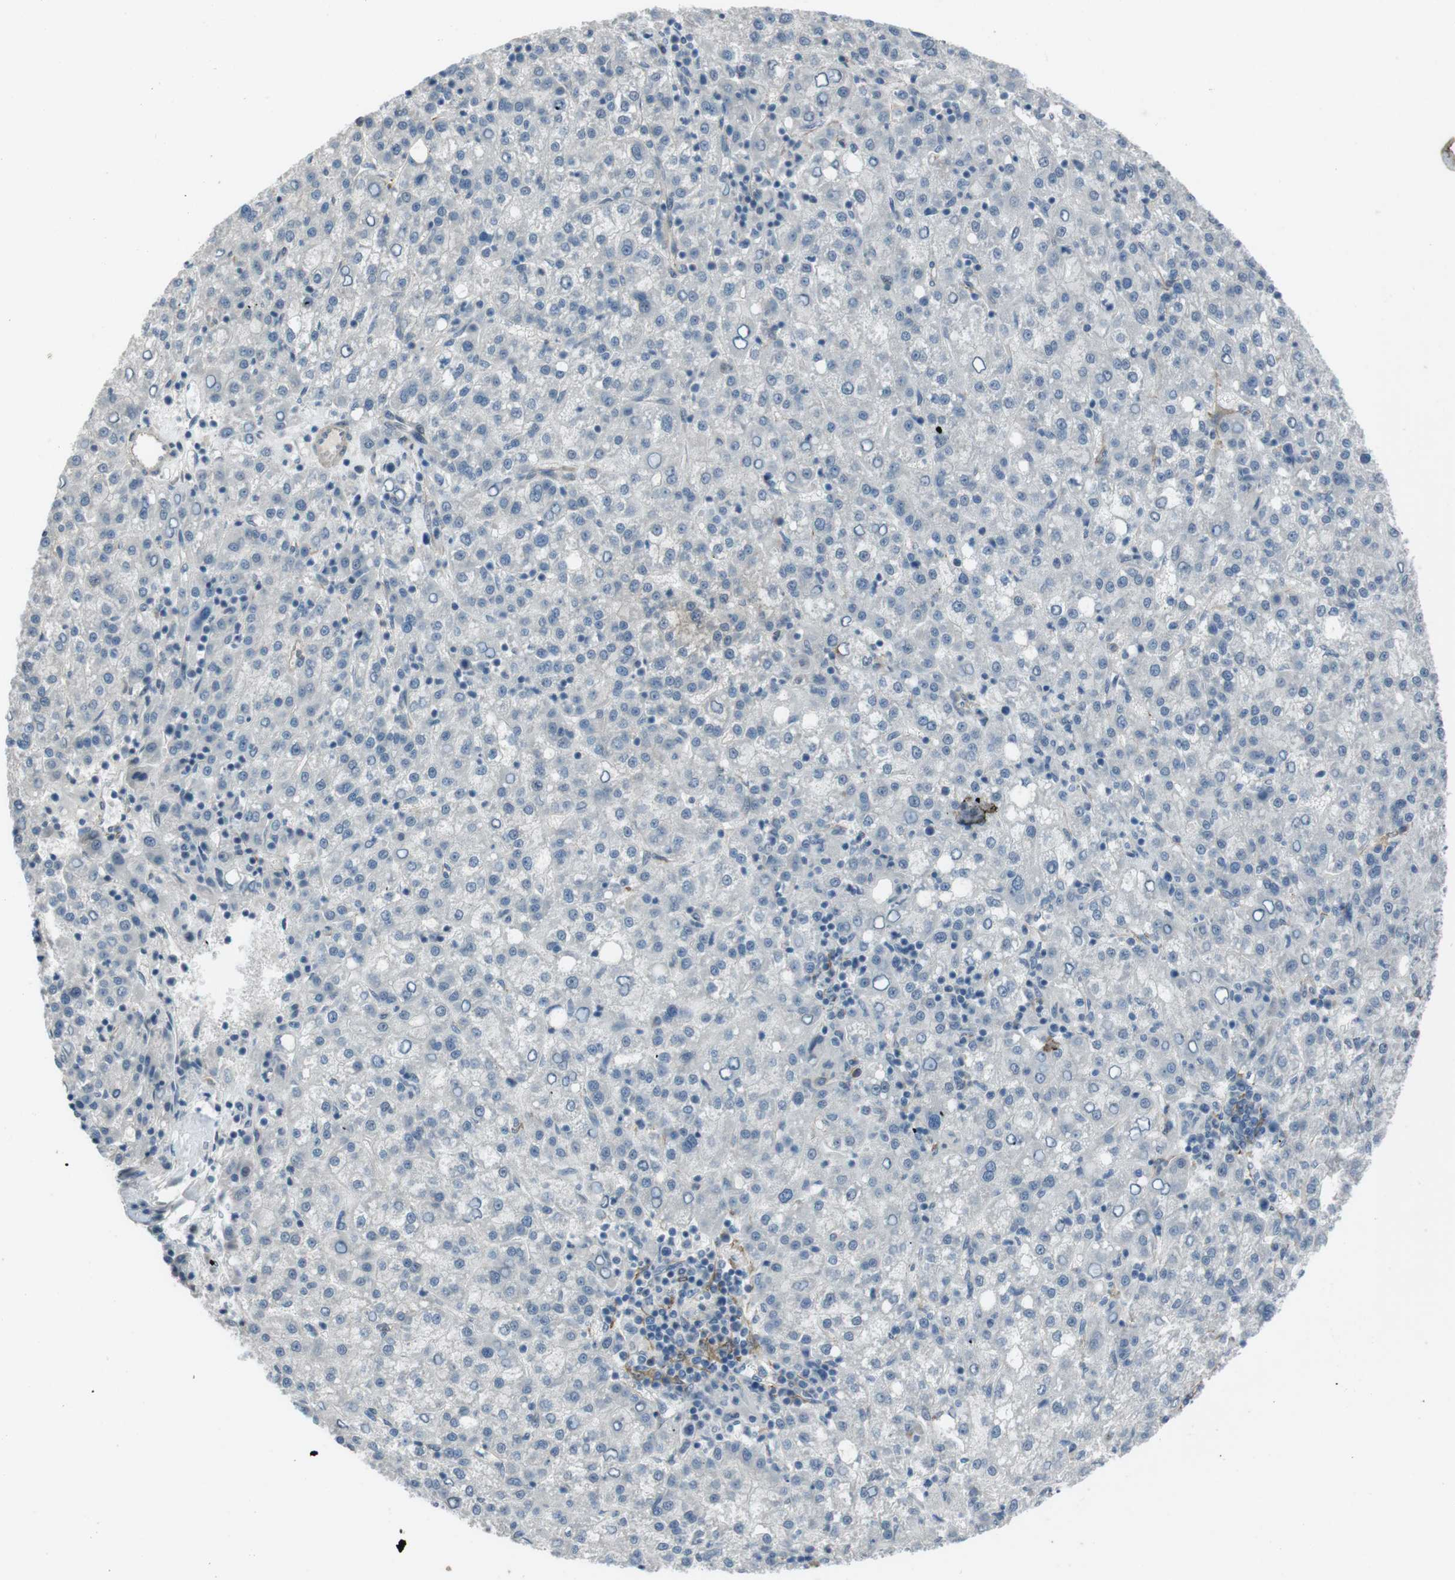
{"staining": {"intensity": "negative", "quantity": "none", "location": "none"}, "tissue": "liver cancer", "cell_type": "Tumor cells", "image_type": "cancer", "snomed": [{"axis": "morphology", "description": "Carcinoma, Hepatocellular, NOS"}, {"axis": "topography", "description": "Liver"}], "caption": "Liver cancer was stained to show a protein in brown. There is no significant staining in tumor cells. (DAB IHC with hematoxylin counter stain).", "gene": "ANK2", "patient": {"sex": "female", "age": 58}}